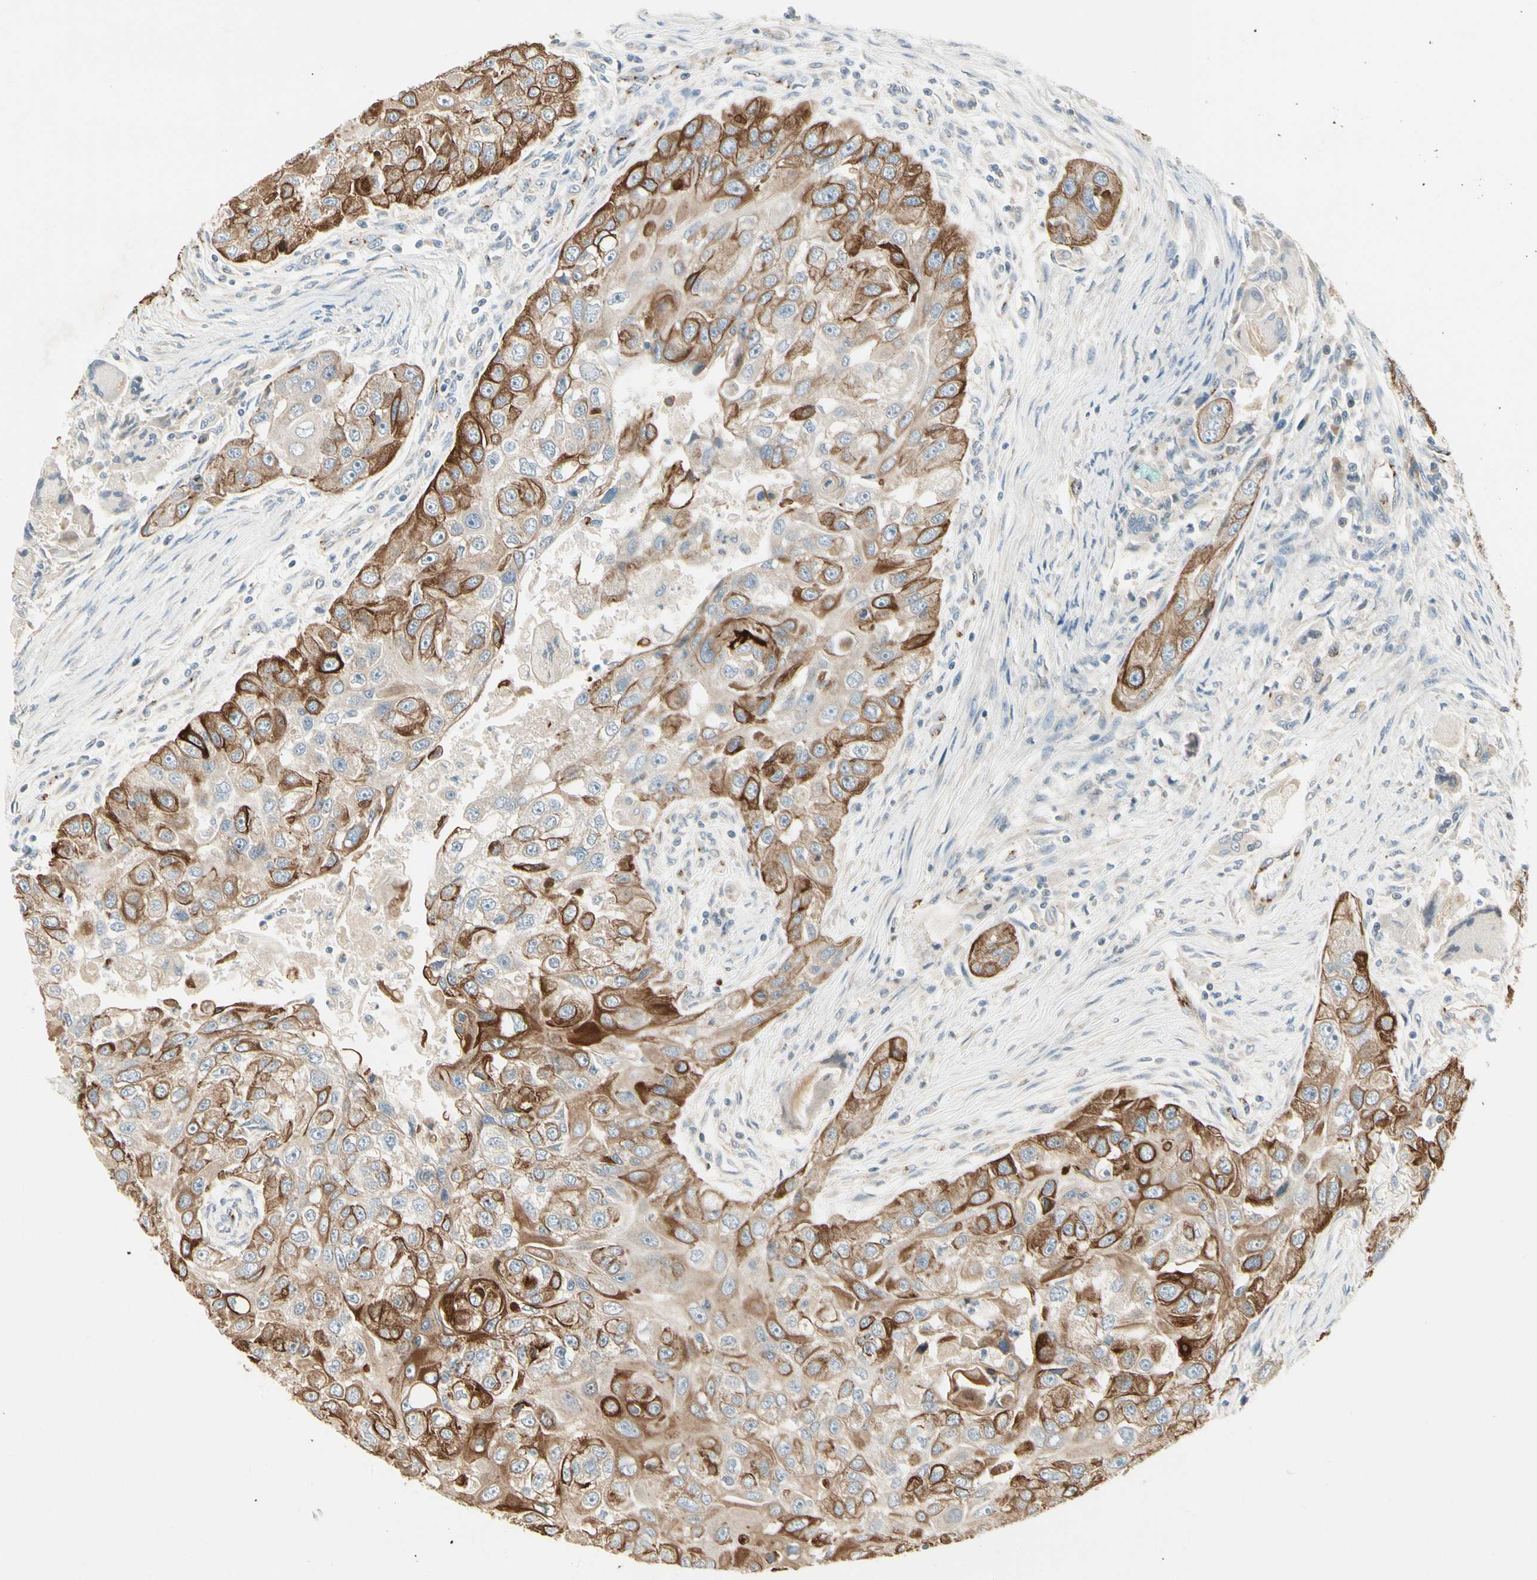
{"staining": {"intensity": "moderate", "quantity": ">75%", "location": "cytoplasmic/membranous"}, "tissue": "head and neck cancer", "cell_type": "Tumor cells", "image_type": "cancer", "snomed": [{"axis": "morphology", "description": "Normal tissue, NOS"}, {"axis": "morphology", "description": "Squamous cell carcinoma, NOS"}, {"axis": "topography", "description": "Skeletal muscle"}, {"axis": "topography", "description": "Head-Neck"}], "caption": "Immunohistochemical staining of human head and neck cancer (squamous cell carcinoma) reveals moderate cytoplasmic/membranous protein expression in approximately >75% of tumor cells.", "gene": "MANSC1", "patient": {"sex": "male", "age": 51}}